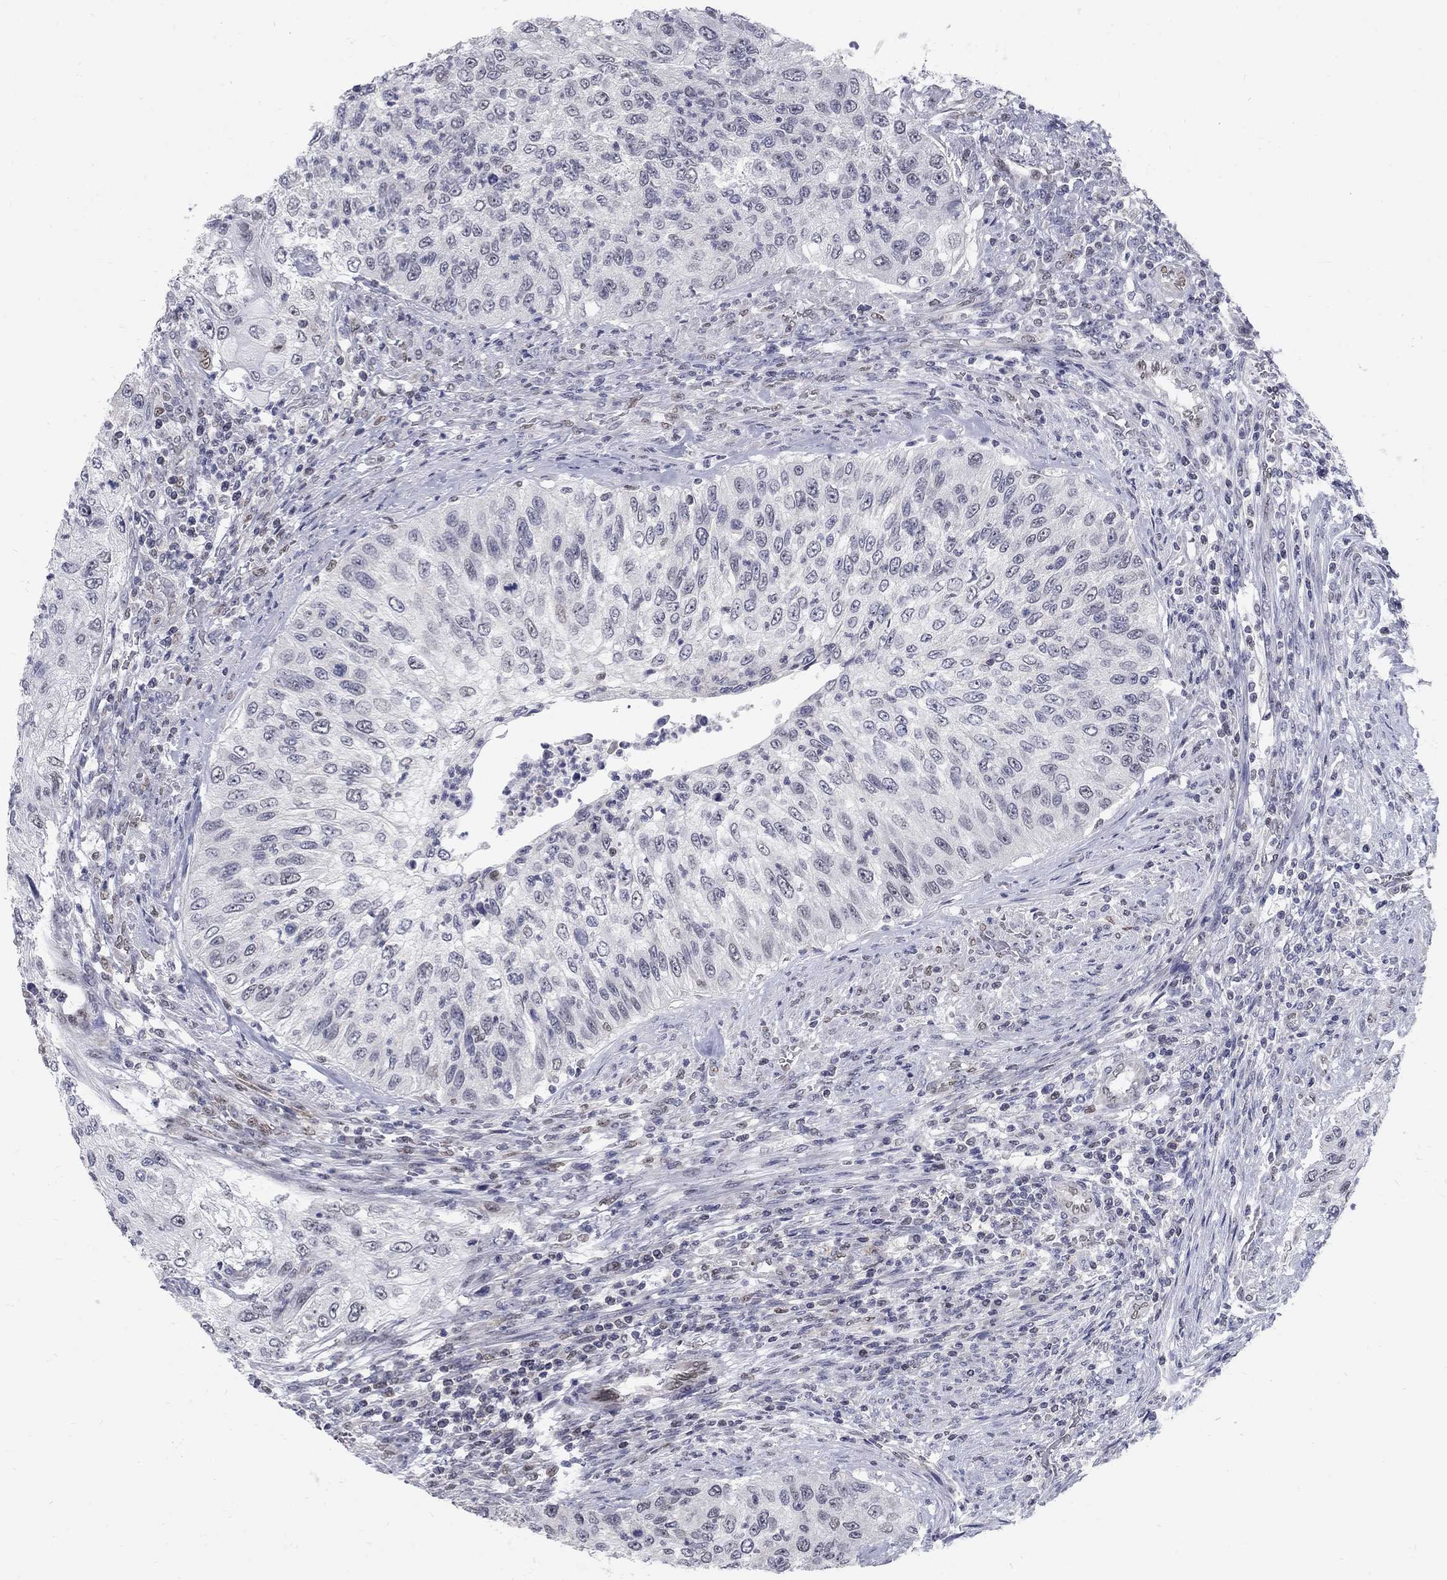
{"staining": {"intensity": "negative", "quantity": "none", "location": "none"}, "tissue": "urothelial cancer", "cell_type": "Tumor cells", "image_type": "cancer", "snomed": [{"axis": "morphology", "description": "Urothelial carcinoma, High grade"}, {"axis": "topography", "description": "Urinary bladder"}], "caption": "The immunohistochemistry micrograph has no significant expression in tumor cells of urothelial cancer tissue. The staining is performed using DAB (3,3'-diaminobenzidine) brown chromogen with nuclei counter-stained in using hematoxylin.", "gene": "GCFC2", "patient": {"sex": "female", "age": 60}}